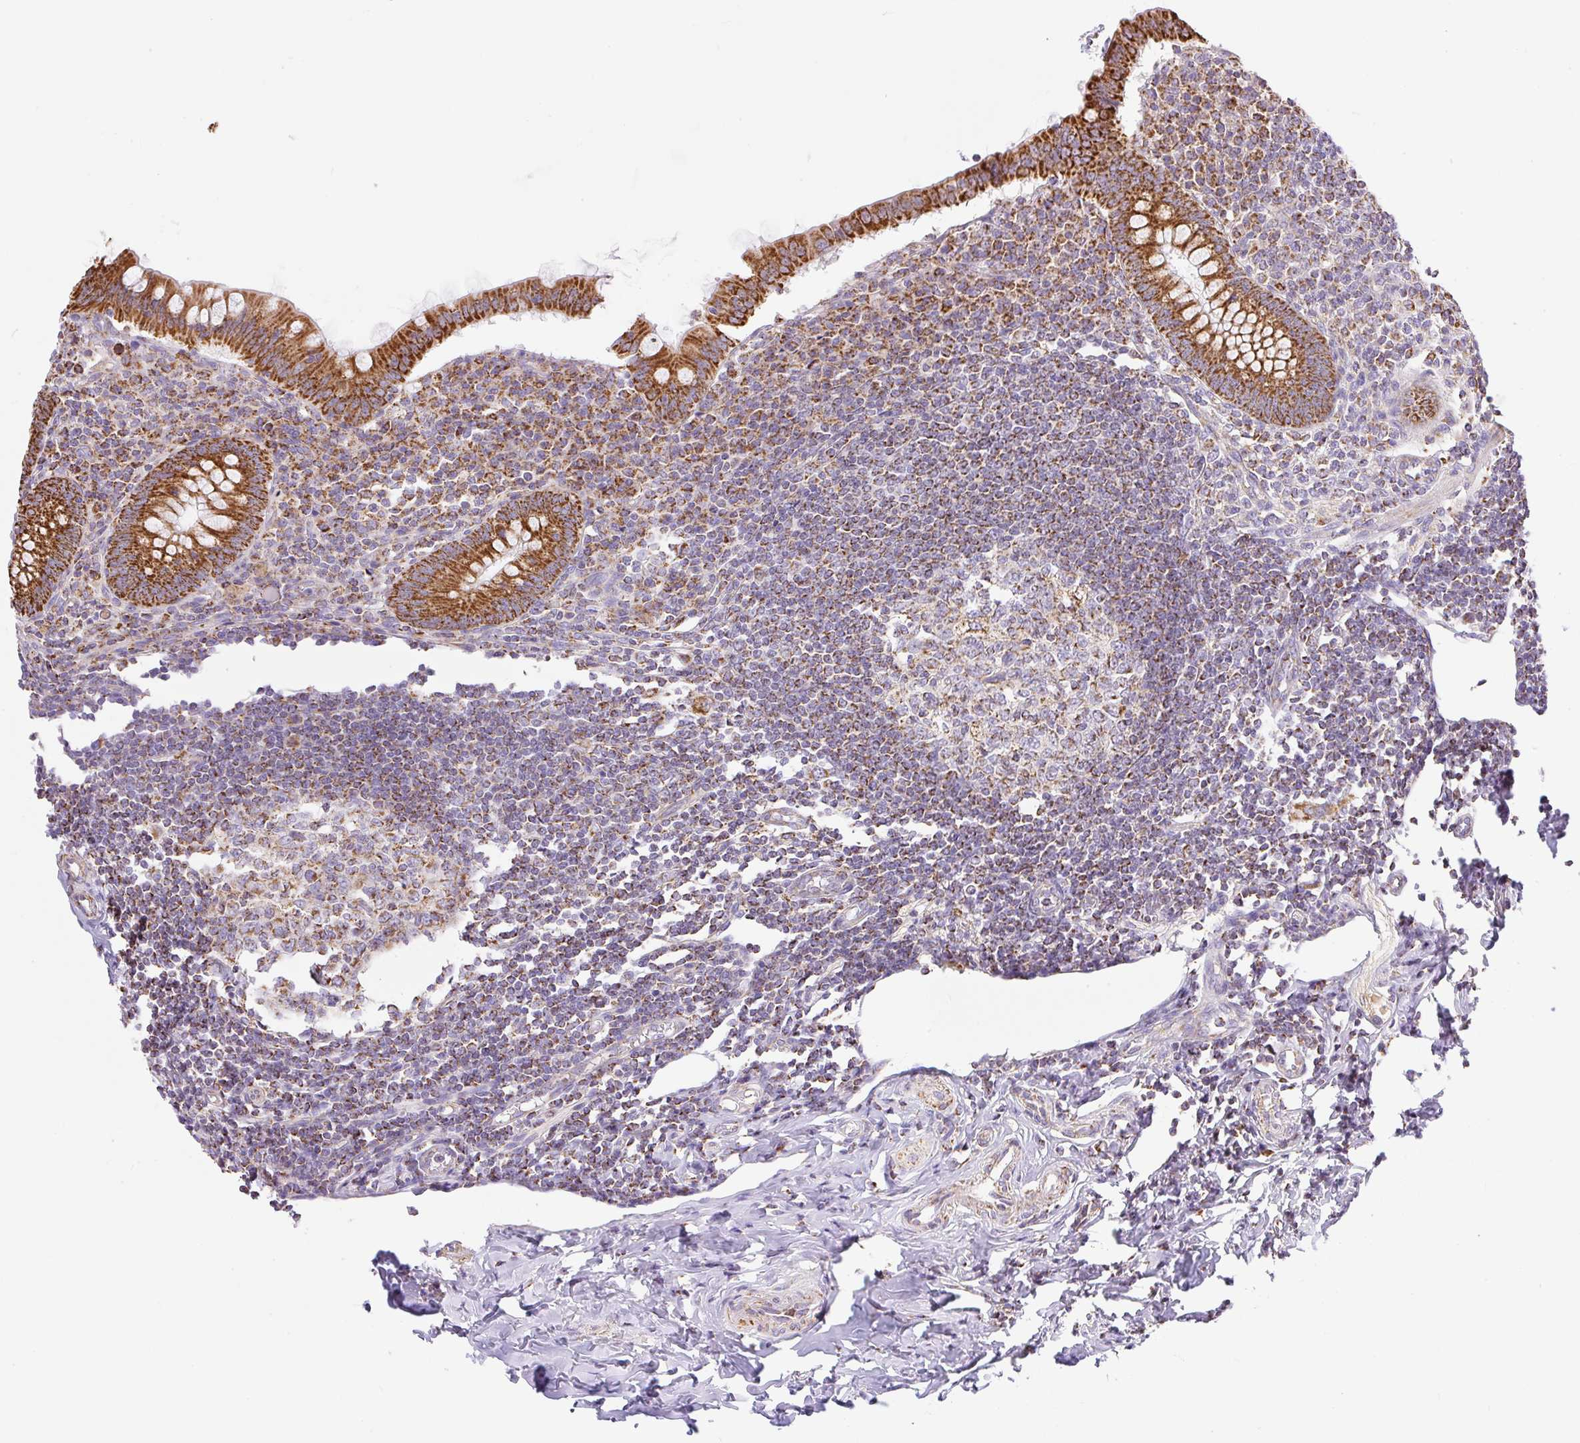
{"staining": {"intensity": "strong", "quantity": ">75%", "location": "cytoplasmic/membranous"}, "tissue": "appendix", "cell_type": "Glandular cells", "image_type": "normal", "snomed": [{"axis": "morphology", "description": "Normal tissue, NOS"}, {"axis": "topography", "description": "Appendix"}], "caption": "High-magnification brightfield microscopy of benign appendix stained with DAB (3,3'-diaminobenzidine) (brown) and counterstained with hematoxylin (blue). glandular cells exhibit strong cytoplasmic/membranous positivity is identified in approximately>75% of cells. The staining was performed using DAB (3,3'-diaminobenzidine), with brown indicating positive protein expression. Nuclei are stained blue with hematoxylin.", "gene": "DAAM2", "patient": {"sex": "female", "age": 33}}